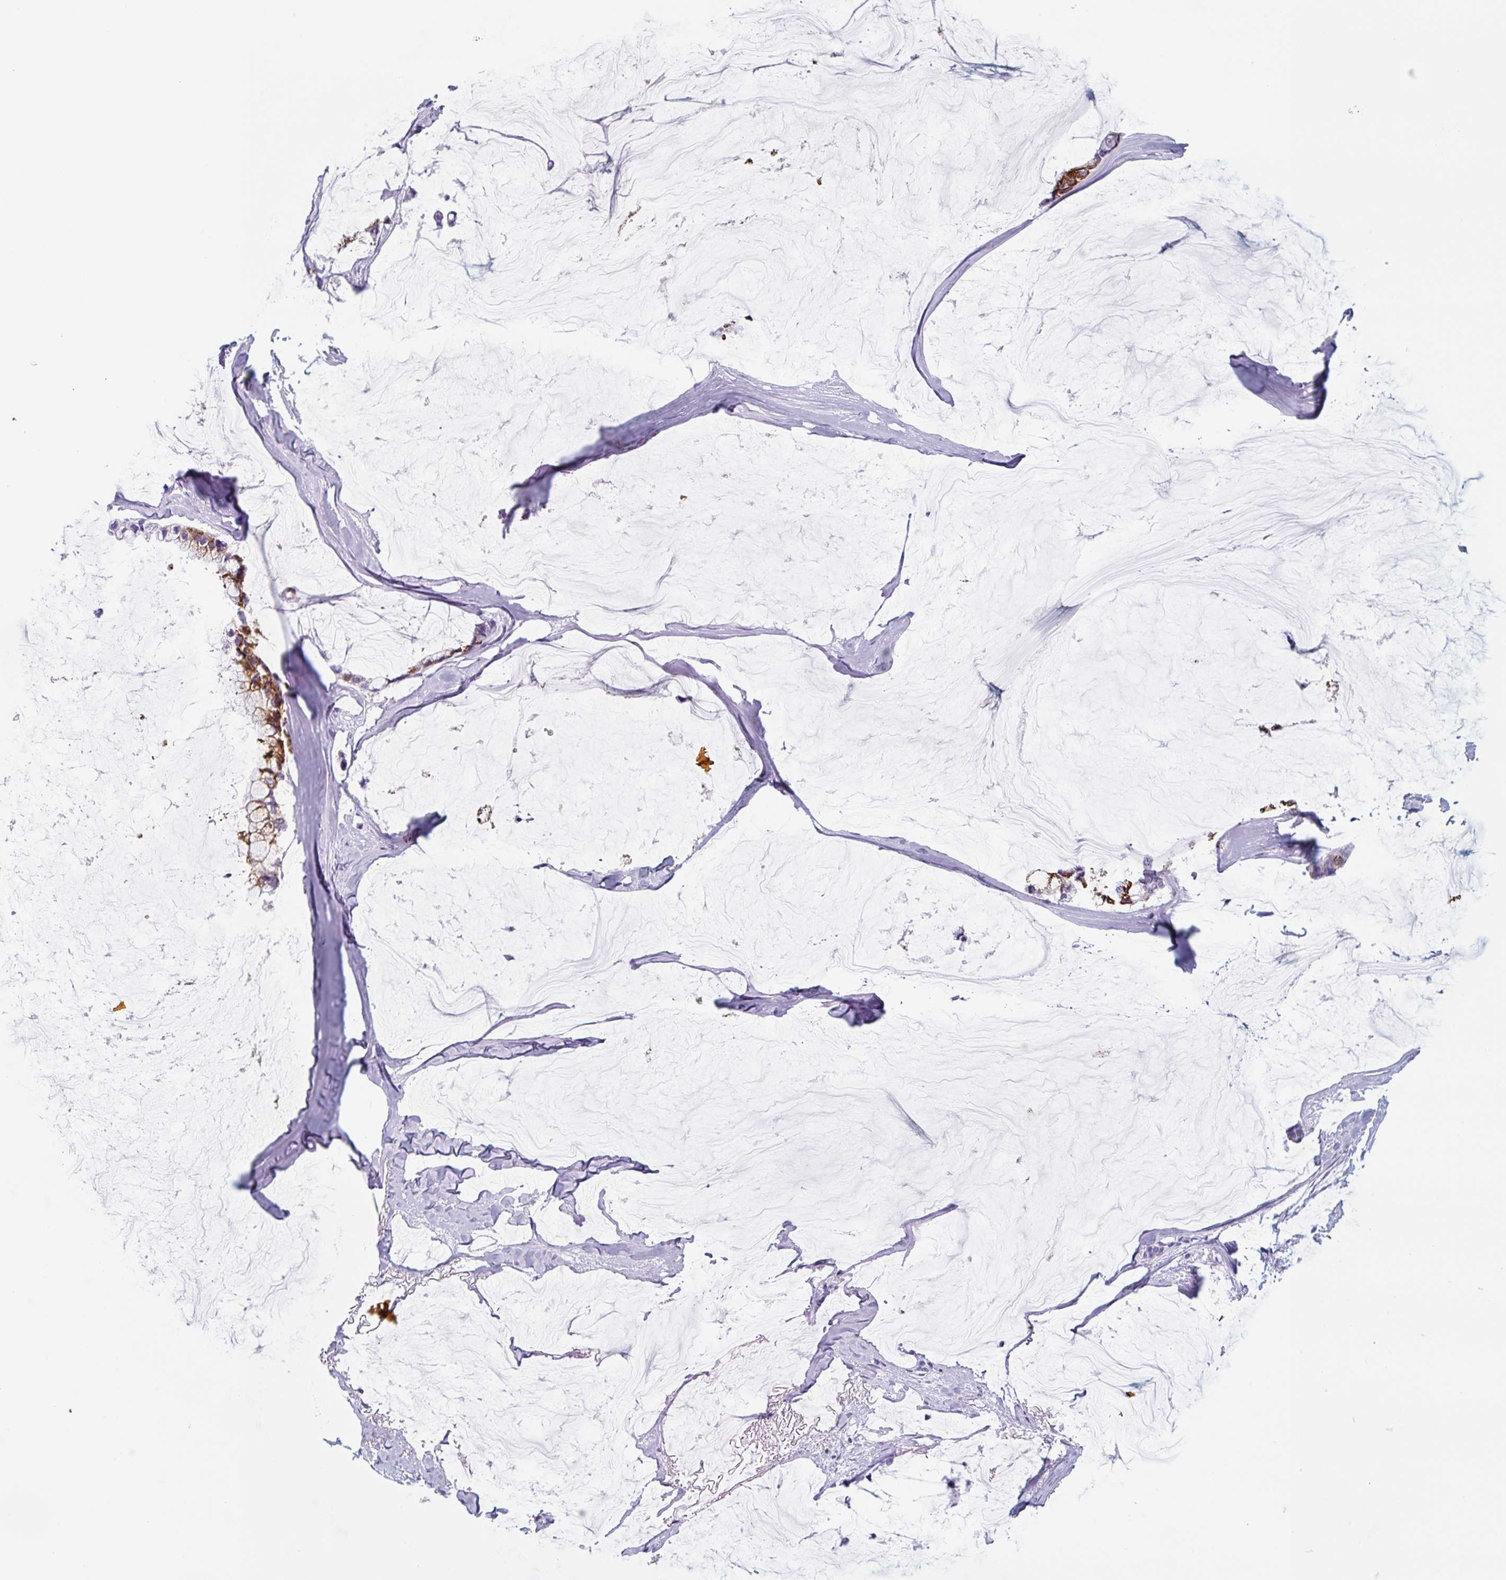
{"staining": {"intensity": "strong", "quantity": ">75%", "location": "cytoplasmic/membranous"}, "tissue": "ovarian cancer", "cell_type": "Tumor cells", "image_type": "cancer", "snomed": [{"axis": "morphology", "description": "Cystadenocarcinoma, mucinous, NOS"}, {"axis": "topography", "description": "Ovary"}], "caption": "Immunohistochemical staining of mucinous cystadenocarcinoma (ovarian) displays strong cytoplasmic/membranous protein positivity in approximately >75% of tumor cells.", "gene": "TNFRSF8", "patient": {"sex": "female", "age": 39}}